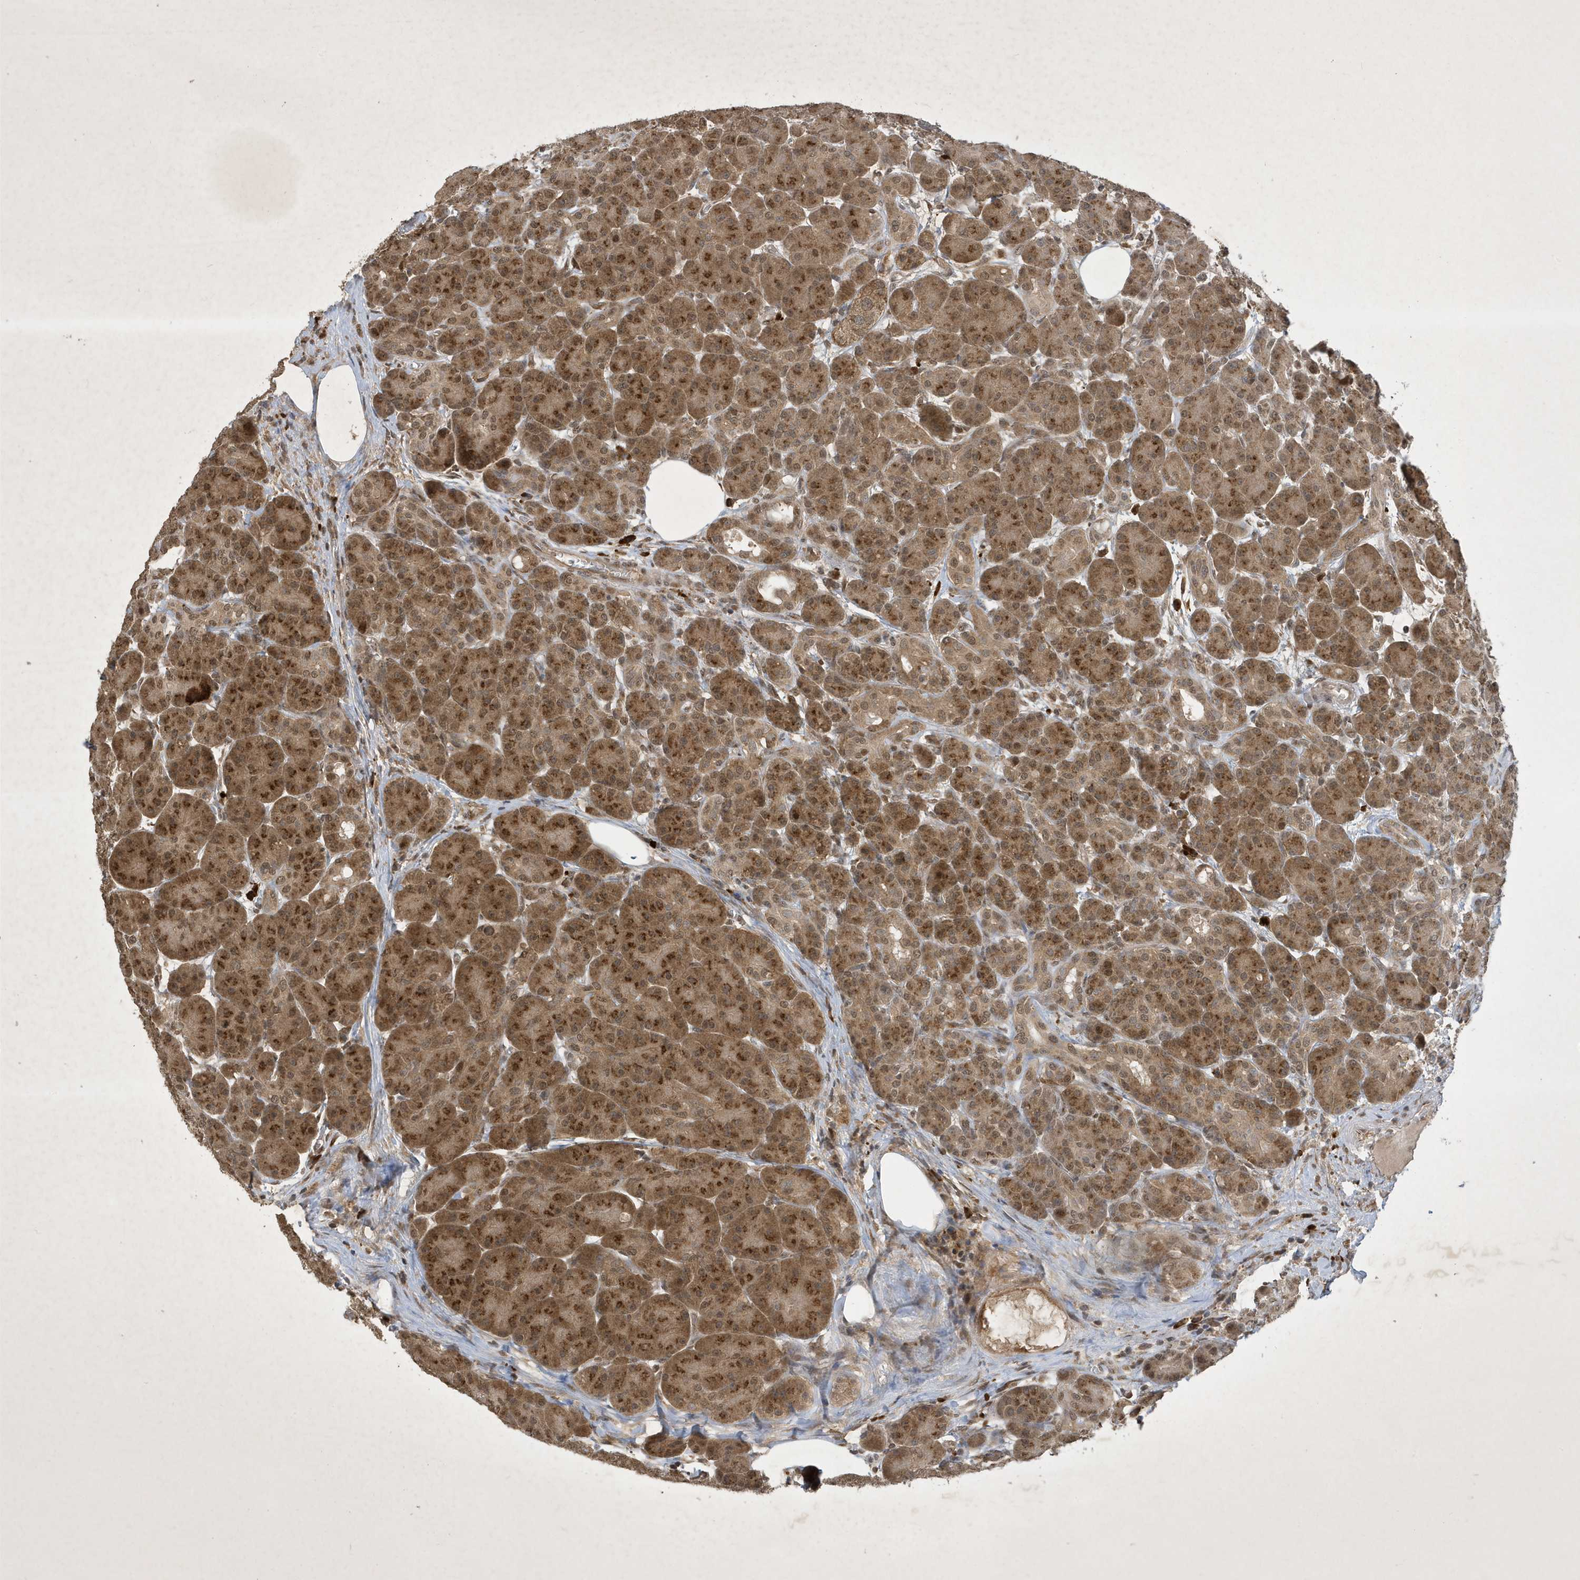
{"staining": {"intensity": "strong", "quantity": ">75%", "location": "cytoplasmic/membranous,nuclear"}, "tissue": "pancreas", "cell_type": "Exocrine glandular cells", "image_type": "normal", "snomed": [{"axis": "morphology", "description": "Normal tissue, NOS"}, {"axis": "topography", "description": "Pancreas"}], "caption": "Brown immunohistochemical staining in unremarkable pancreas displays strong cytoplasmic/membranous,nuclear staining in approximately >75% of exocrine glandular cells.", "gene": "STX10", "patient": {"sex": "male", "age": 63}}